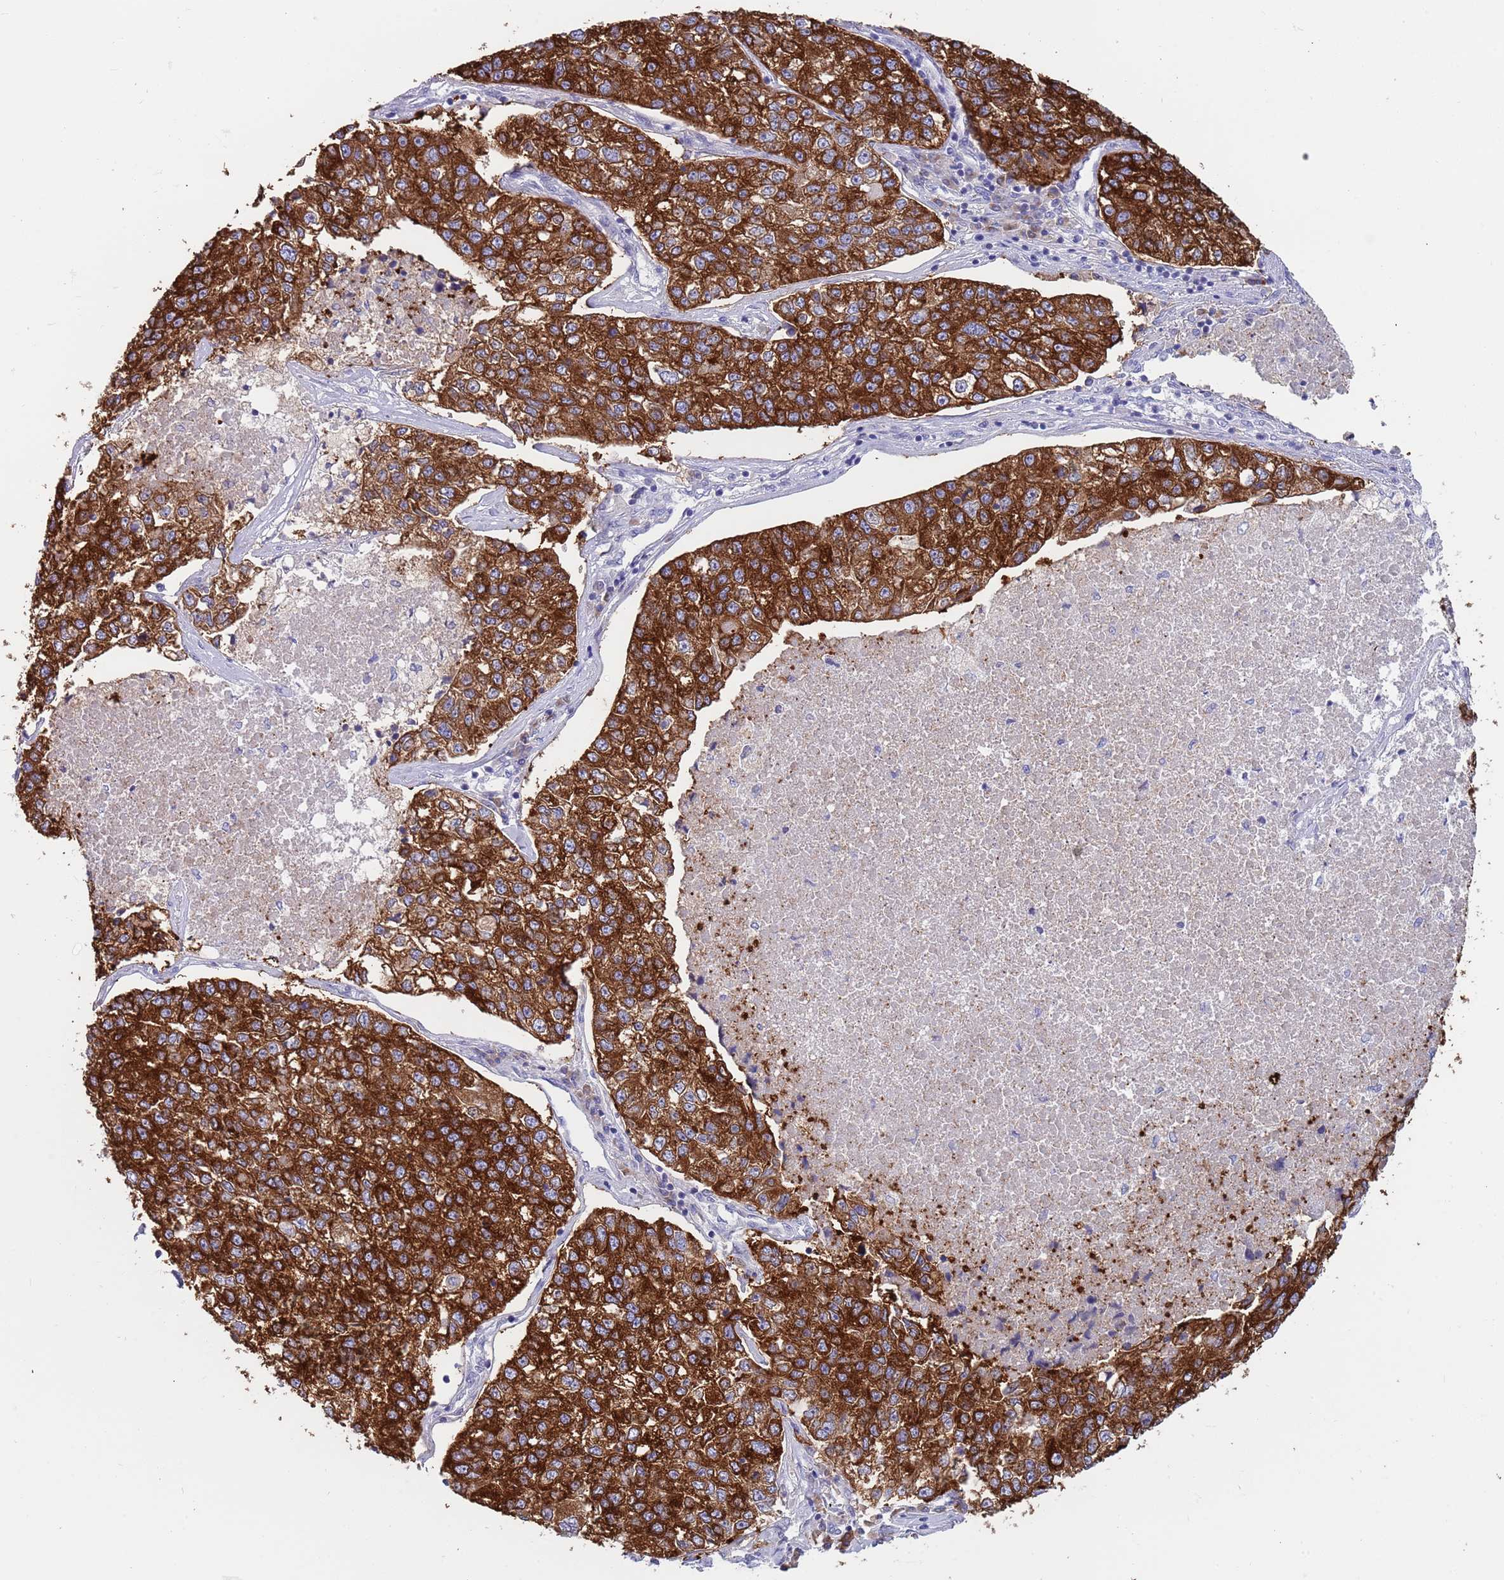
{"staining": {"intensity": "strong", "quantity": ">75%", "location": "cytoplasmic/membranous"}, "tissue": "lung cancer", "cell_type": "Tumor cells", "image_type": "cancer", "snomed": [{"axis": "morphology", "description": "Adenocarcinoma, NOS"}, {"axis": "topography", "description": "Lung"}], "caption": "This is a micrograph of IHC staining of lung cancer (adenocarcinoma), which shows strong expression in the cytoplasmic/membranous of tumor cells.", "gene": "TYW1", "patient": {"sex": "male", "age": 49}}